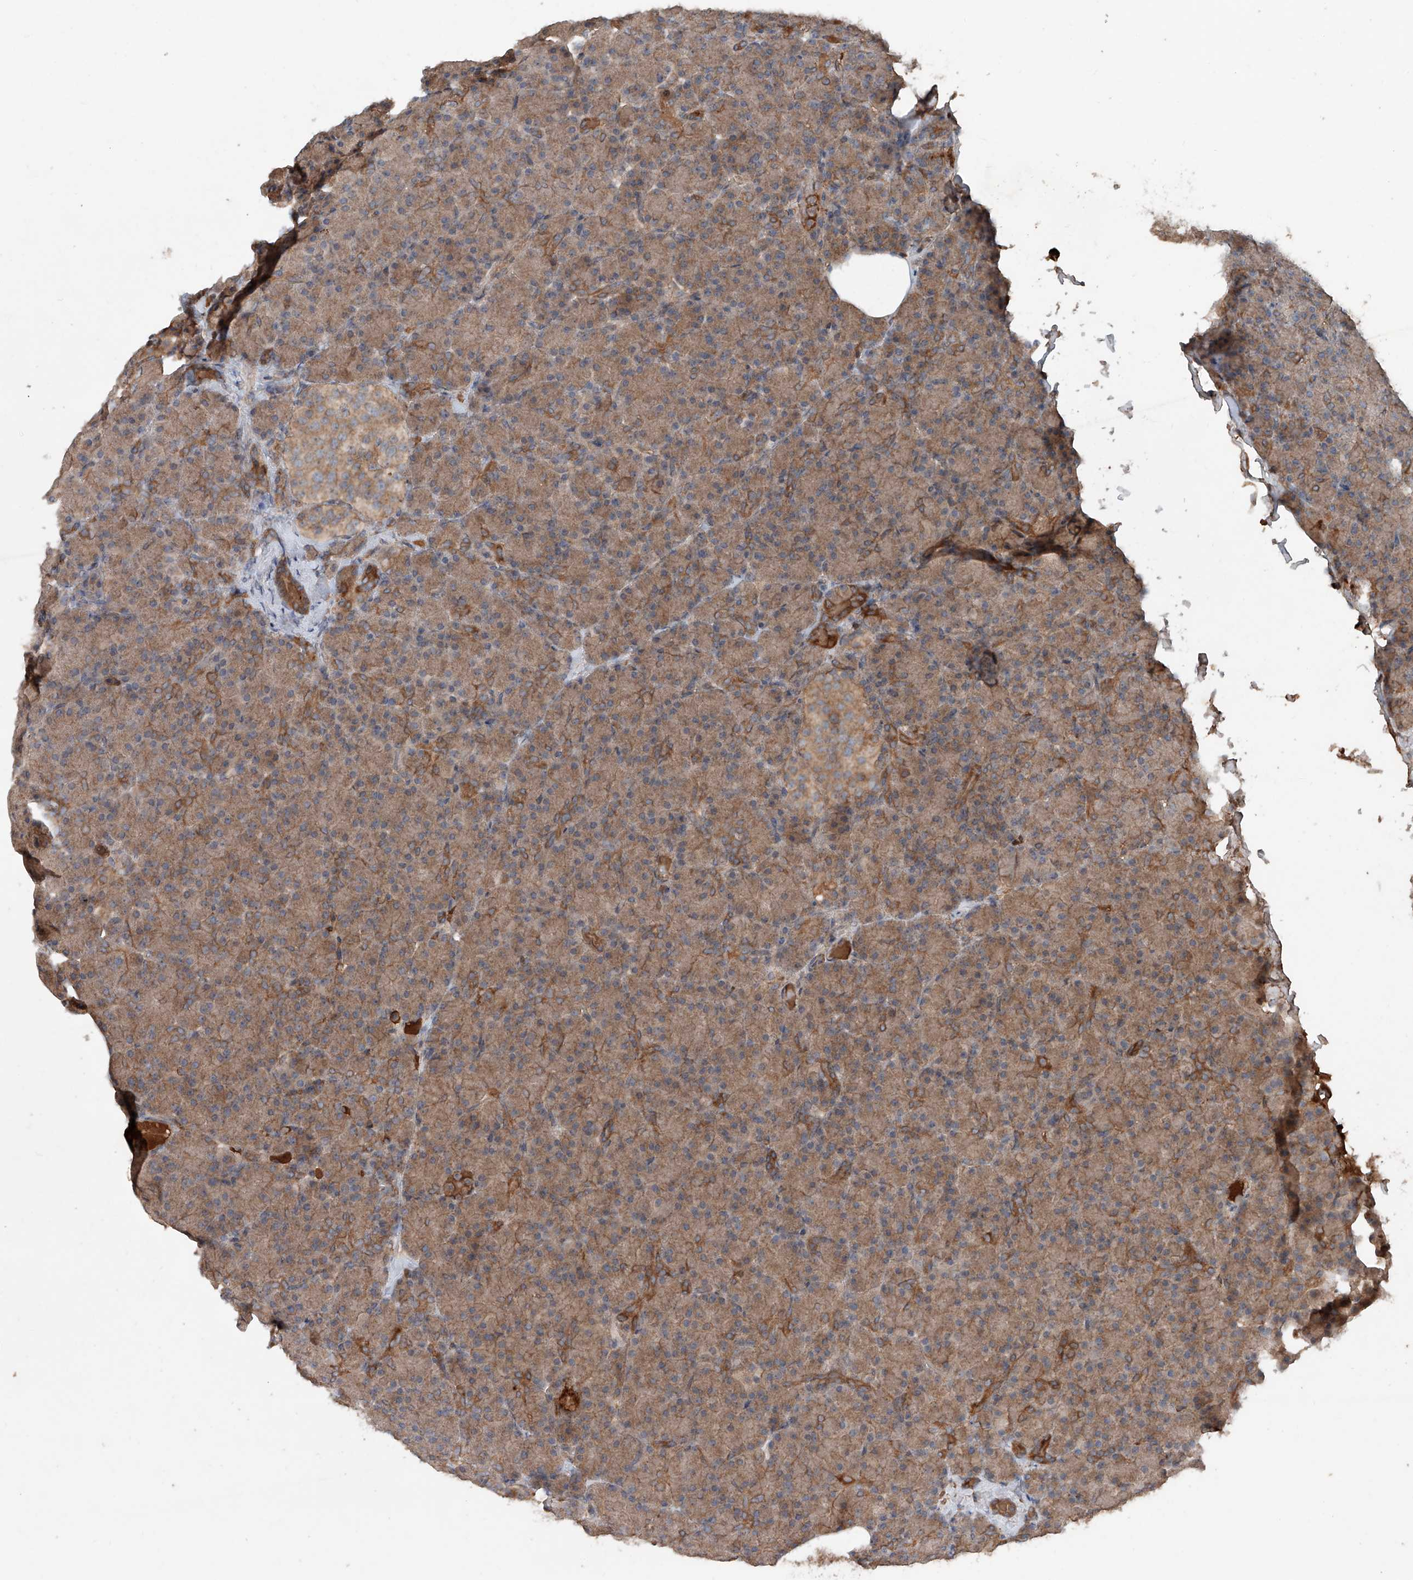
{"staining": {"intensity": "moderate", "quantity": ">75%", "location": "cytoplasmic/membranous"}, "tissue": "pancreas", "cell_type": "Exocrine glandular cells", "image_type": "normal", "snomed": [{"axis": "morphology", "description": "Normal tissue, NOS"}, {"axis": "topography", "description": "Pancreas"}], "caption": "Pancreas stained for a protein demonstrates moderate cytoplasmic/membranous positivity in exocrine glandular cells. The staining is performed using DAB brown chromogen to label protein expression. The nuclei are counter-stained blue using hematoxylin.", "gene": "ADAM23", "patient": {"sex": "female", "age": 43}}